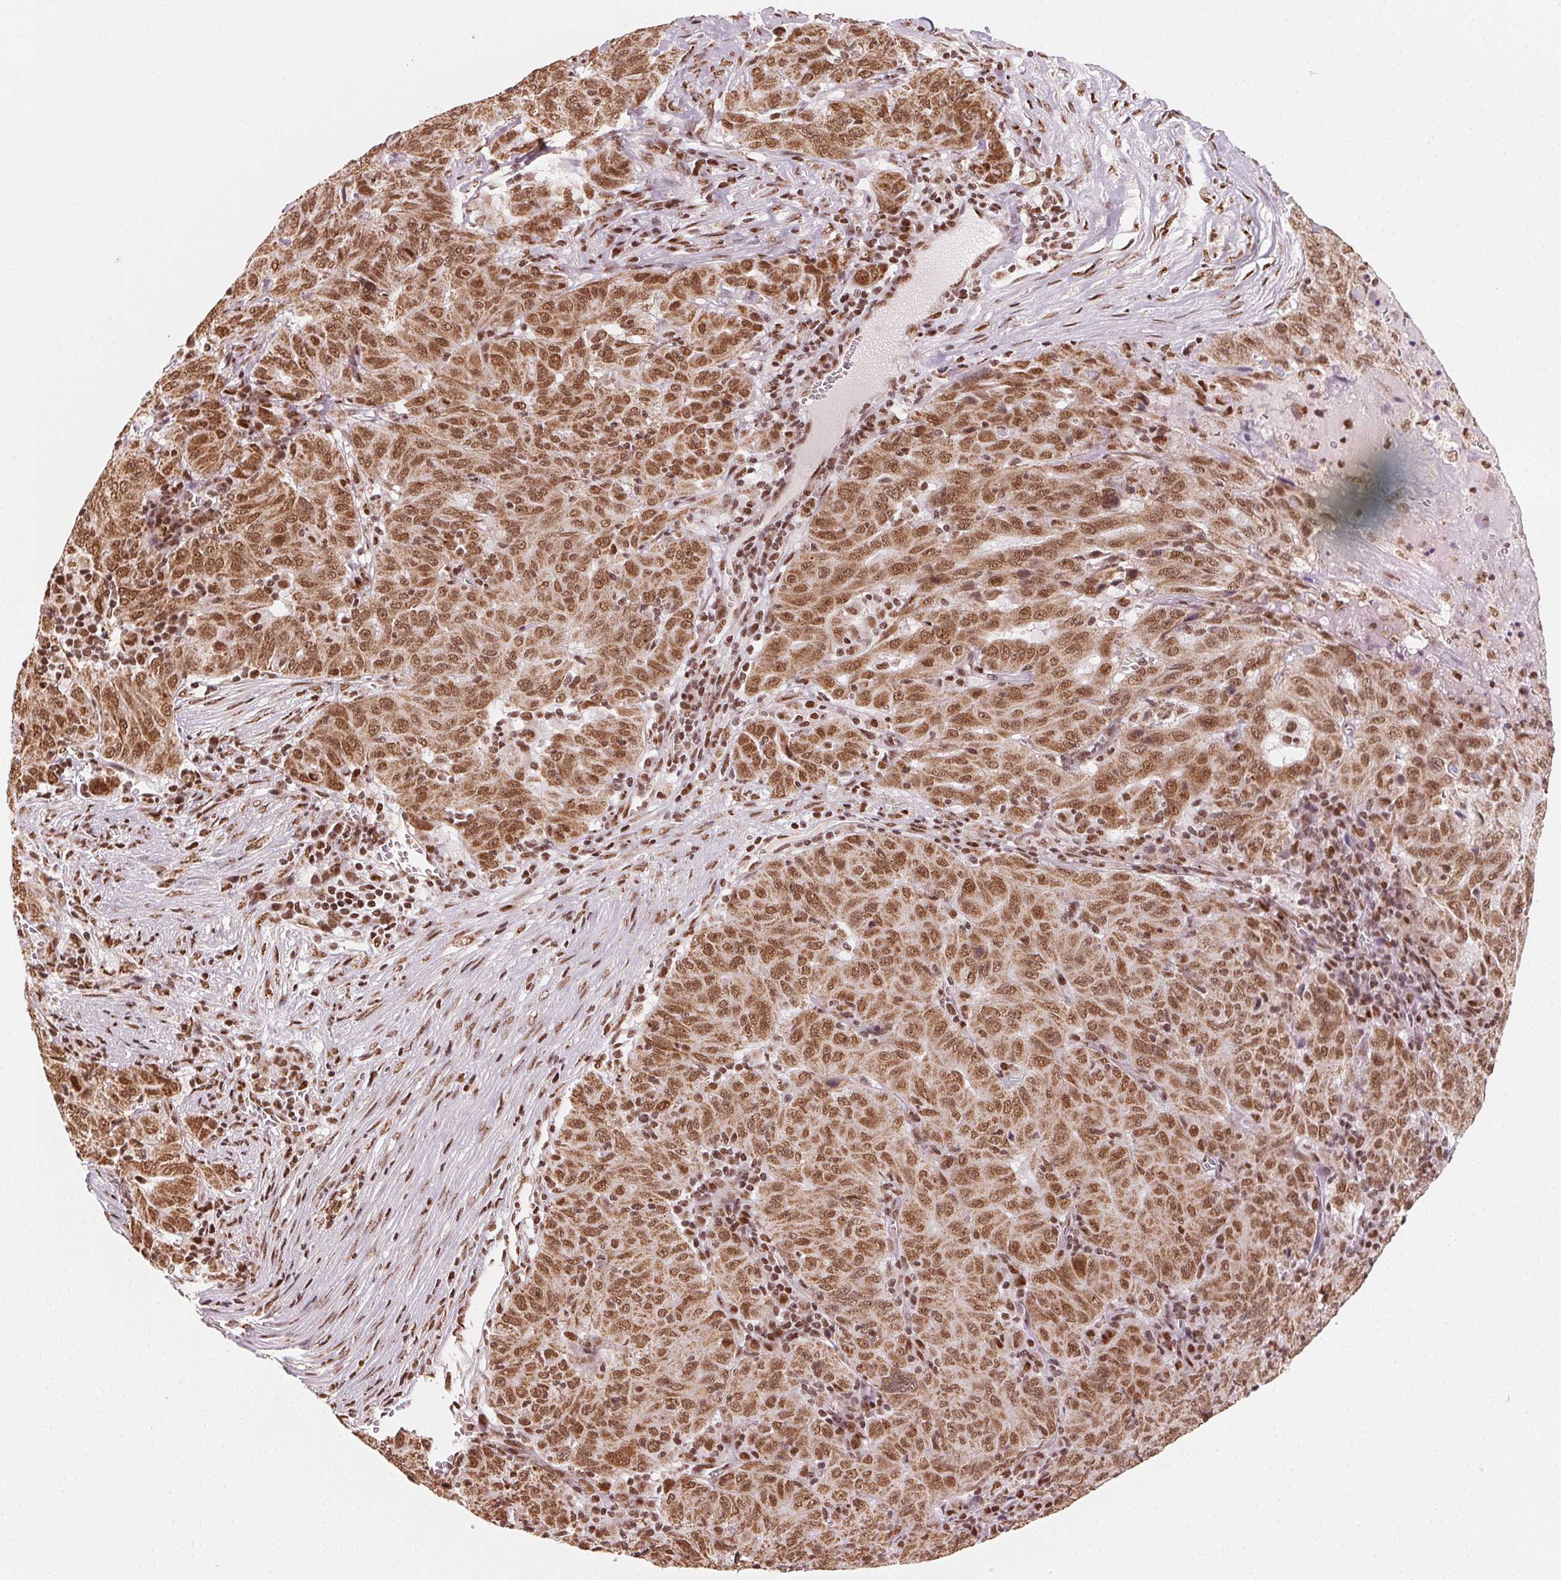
{"staining": {"intensity": "moderate", "quantity": ">75%", "location": "nuclear"}, "tissue": "pancreatic cancer", "cell_type": "Tumor cells", "image_type": "cancer", "snomed": [{"axis": "morphology", "description": "Adenocarcinoma, NOS"}, {"axis": "topography", "description": "Pancreas"}], "caption": "Moderate nuclear protein staining is seen in approximately >75% of tumor cells in pancreatic cancer.", "gene": "TOPORS", "patient": {"sex": "male", "age": 63}}